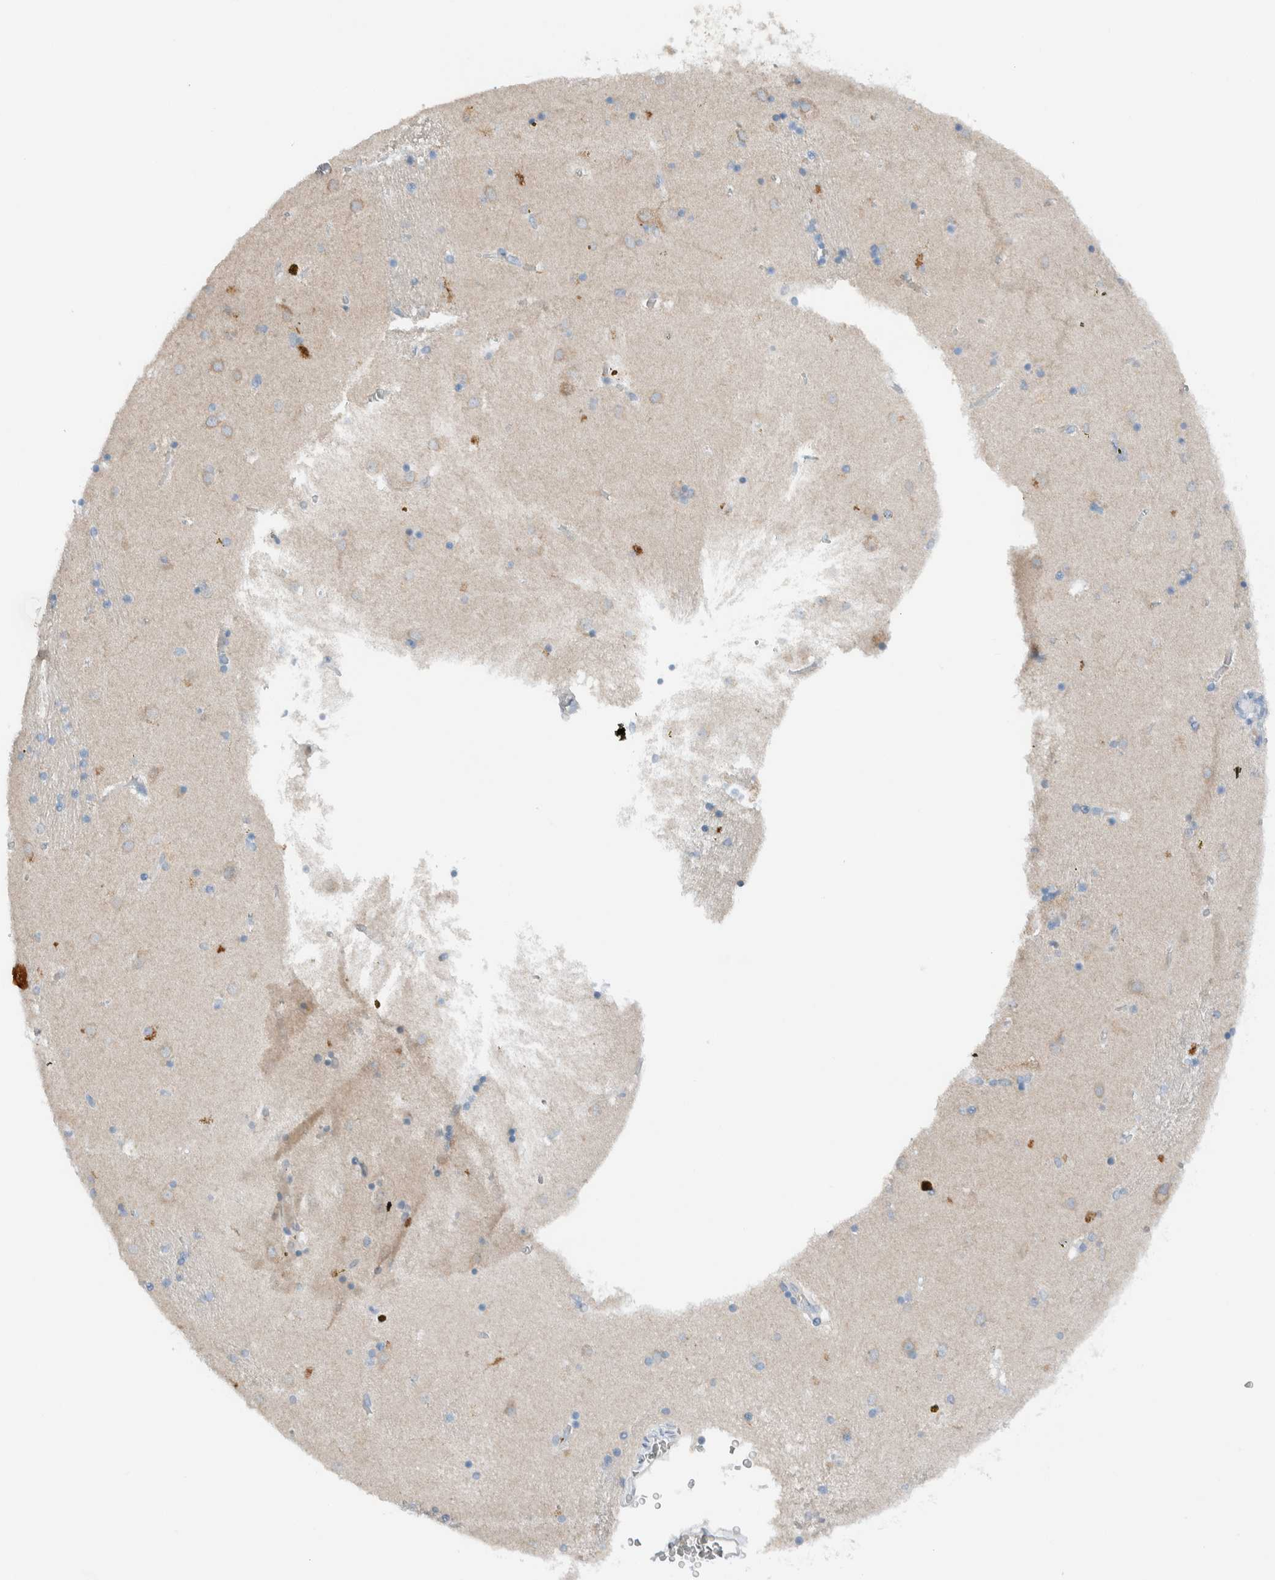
{"staining": {"intensity": "negative", "quantity": "none", "location": "none"}, "tissue": "caudate", "cell_type": "Glial cells", "image_type": "normal", "snomed": [{"axis": "morphology", "description": "Normal tissue, NOS"}, {"axis": "topography", "description": "Lateral ventricle wall"}], "caption": "A high-resolution photomicrograph shows immunohistochemistry staining of normal caudate, which demonstrates no significant staining in glial cells.", "gene": "DUOX1", "patient": {"sex": "male", "age": 70}}